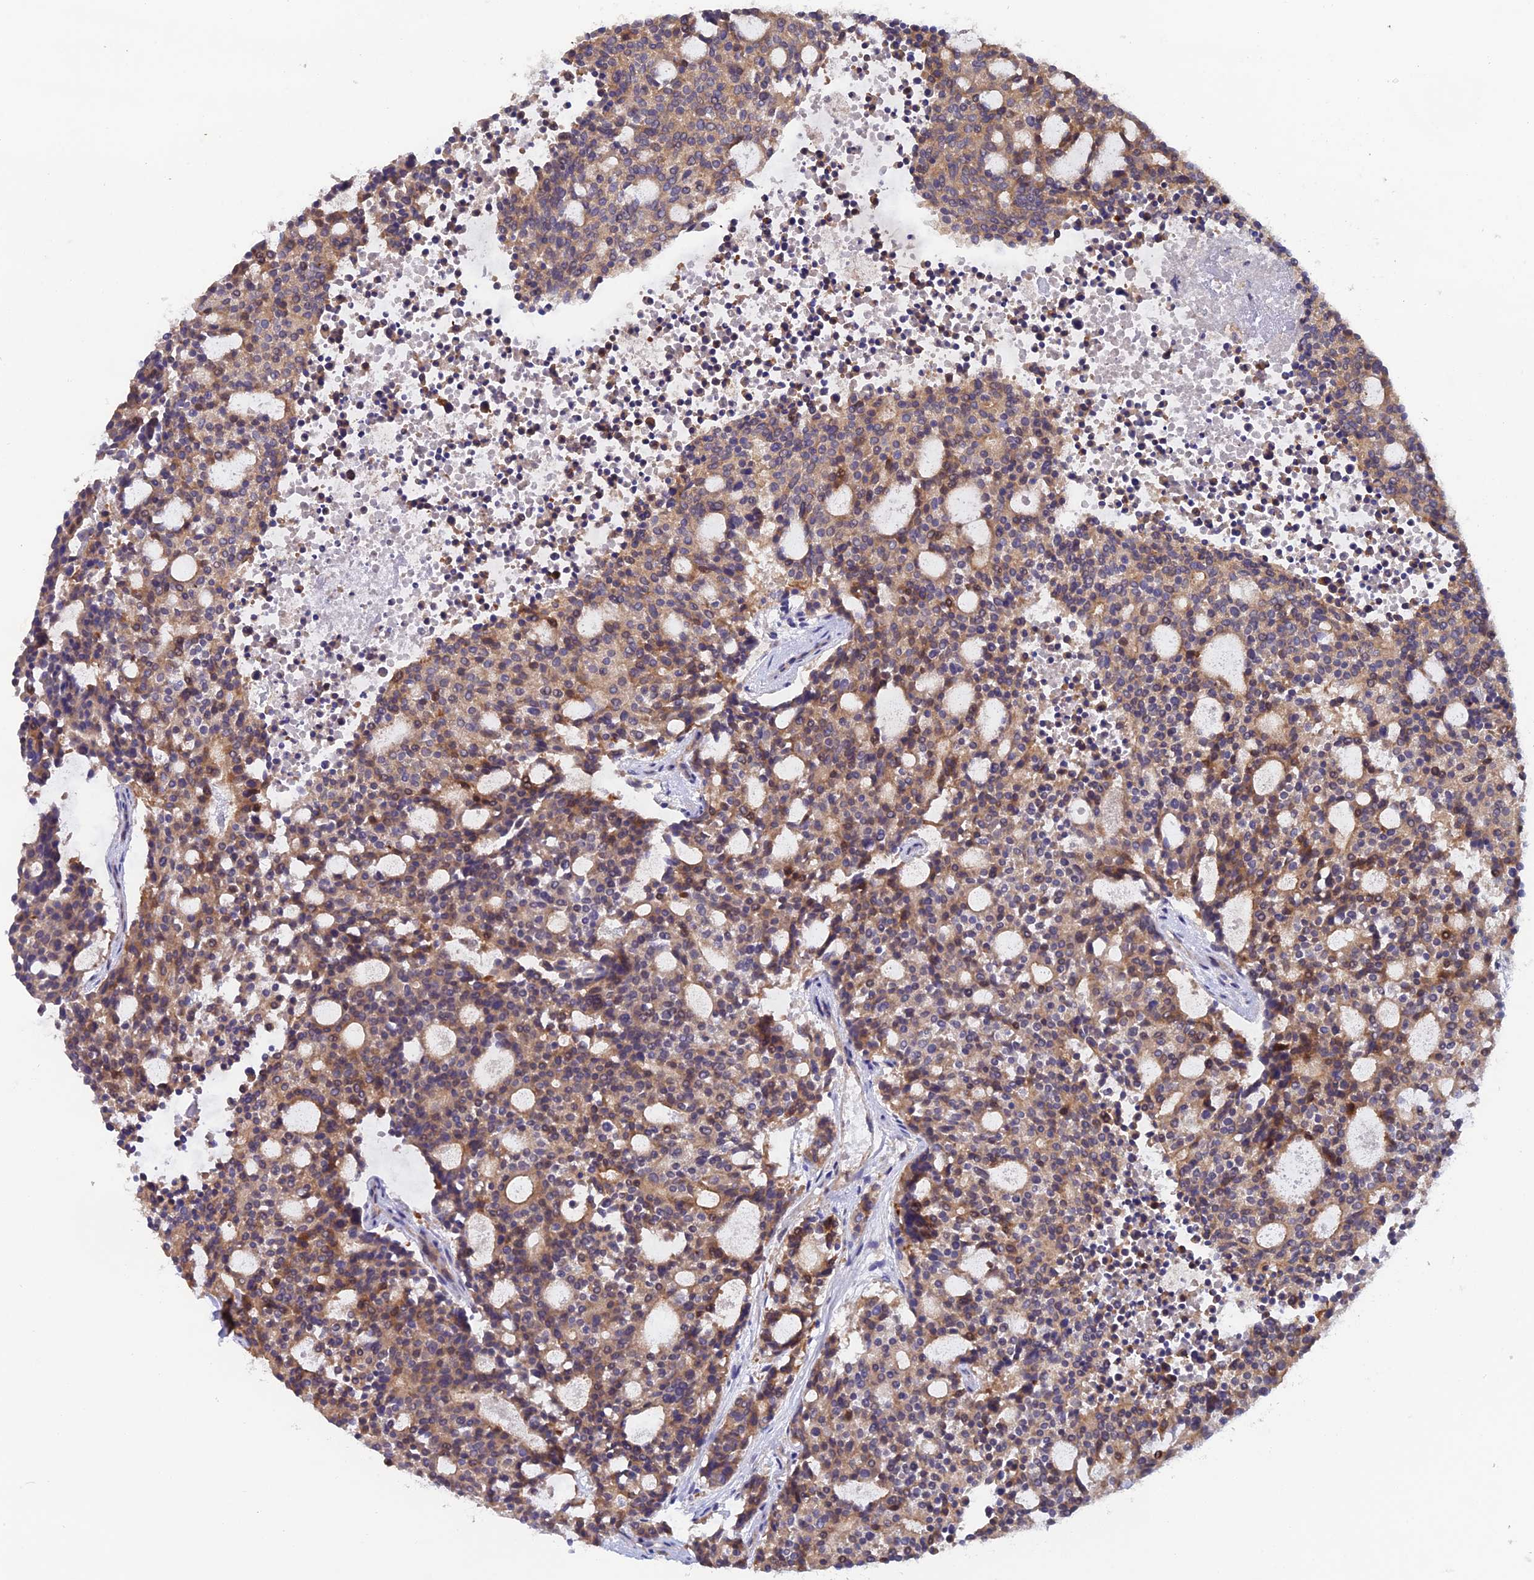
{"staining": {"intensity": "moderate", "quantity": ">75%", "location": "cytoplasmic/membranous"}, "tissue": "carcinoid", "cell_type": "Tumor cells", "image_type": "cancer", "snomed": [{"axis": "morphology", "description": "Carcinoid, malignant, NOS"}, {"axis": "topography", "description": "Pancreas"}], "caption": "Immunohistochemistry (IHC) histopathology image of neoplastic tissue: malignant carcinoid stained using IHC displays medium levels of moderate protein expression localized specifically in the cytoplasmic/membranous of tumor cells, appearing as a cytoplasmic/membranous brown color.", "gene": "FZR1", "patient": {"sex": "female", "age": 54}}